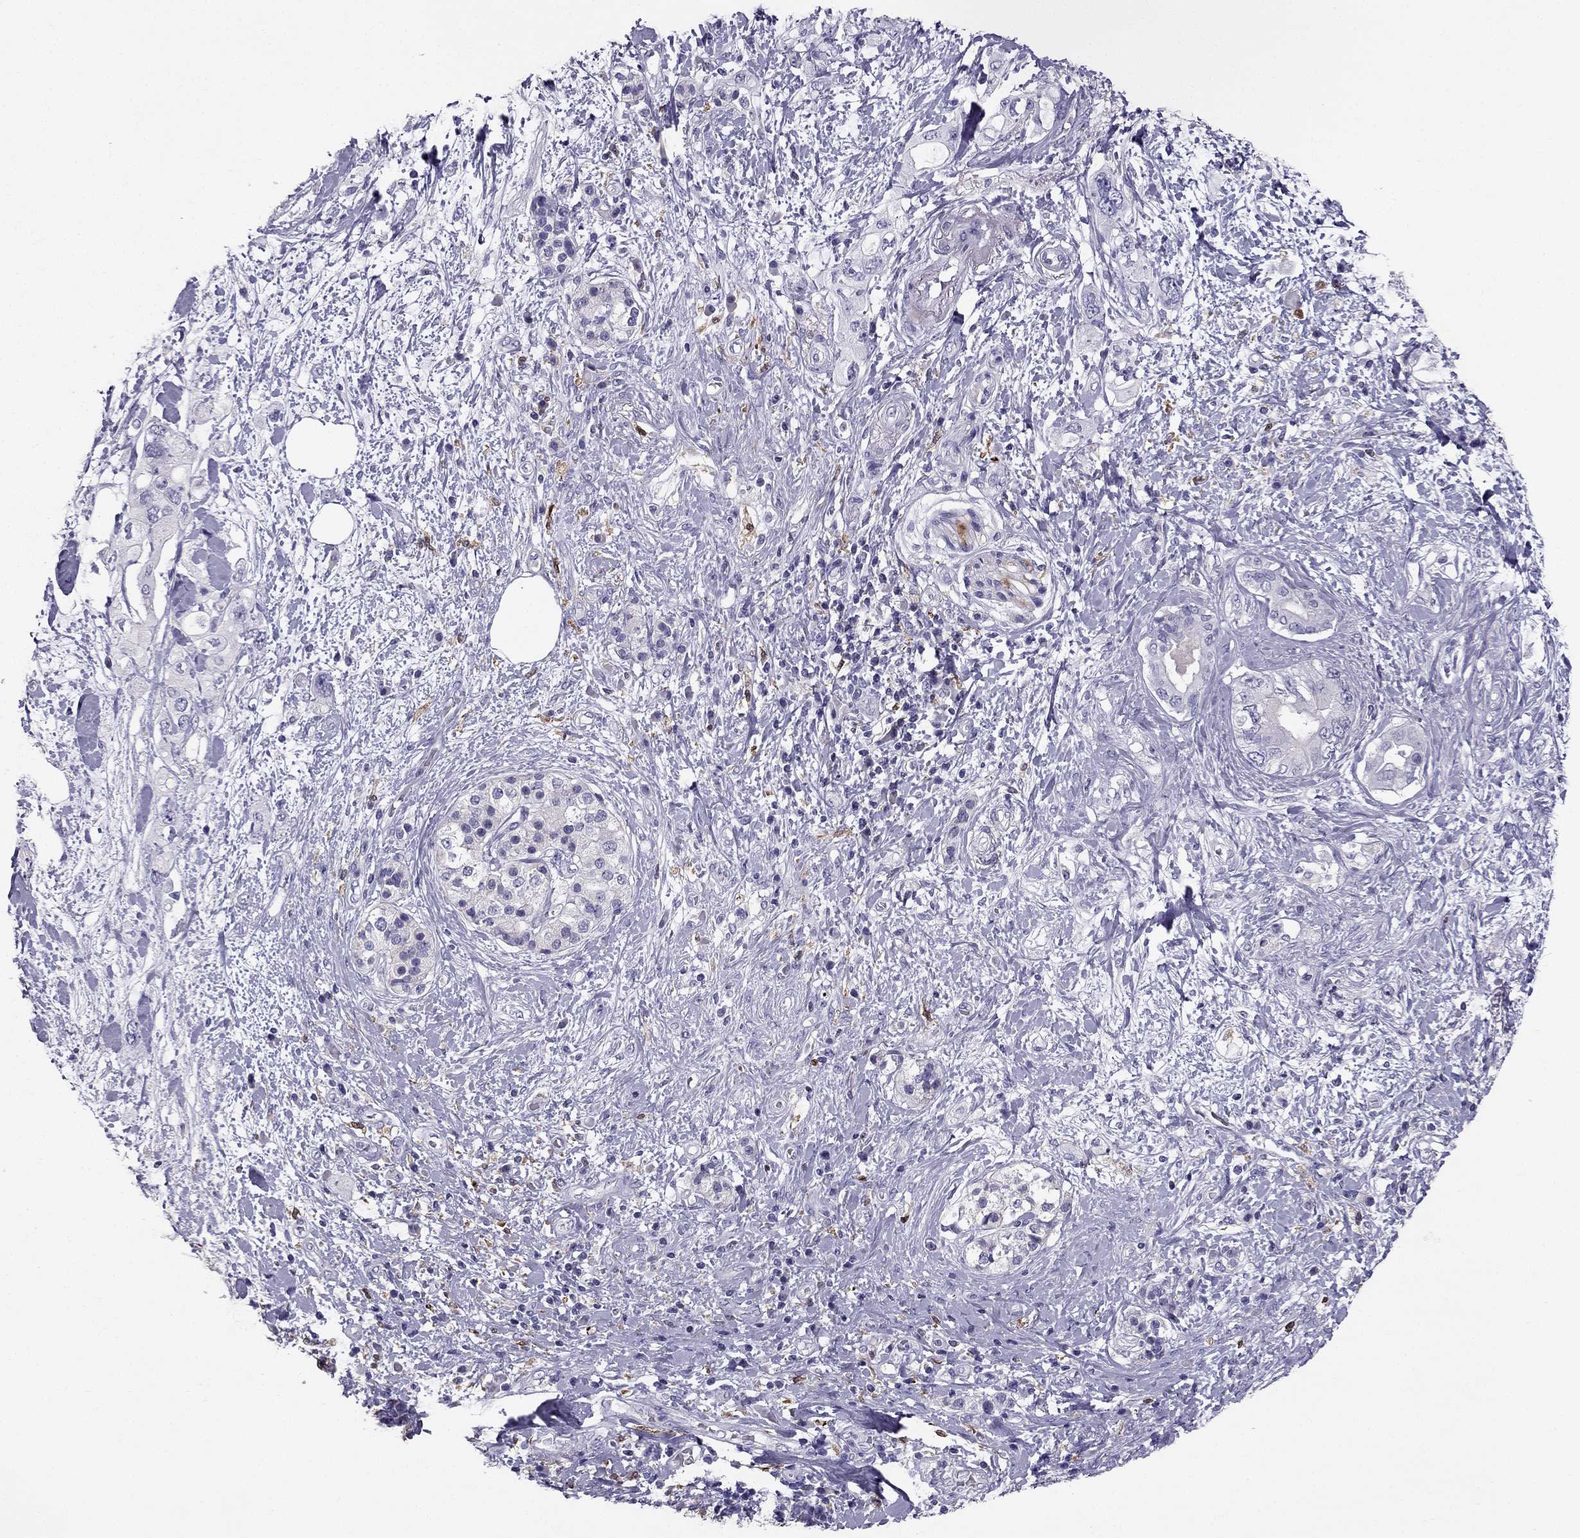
{"staining": {"intensity": "negative", "quantity": "none", "location": "none"}, "tissue": "pancreatic cancer", "cell_type": "Tumor cells", "image_type": "cancer", "snomed": [{"axis": "morphology", "description": "Adenocarcinoma, NOS"}, {"axis": "topography", "description": "Pancreas"}], "caption": "An immunohistochemistry (IHC) histopathology image of adenocarcinoma (pancreatic) is shown. There is no staining in tumor cells of adenocarcinoma (pancreatic). (Stains: DAB immunohistochemistry (IHC) with hematoxylin counter stain, Microscopy: brightfield microscopy at high magnification).", "gene": "LMTK3", "patient": {"sex": "female", "age": 56}}